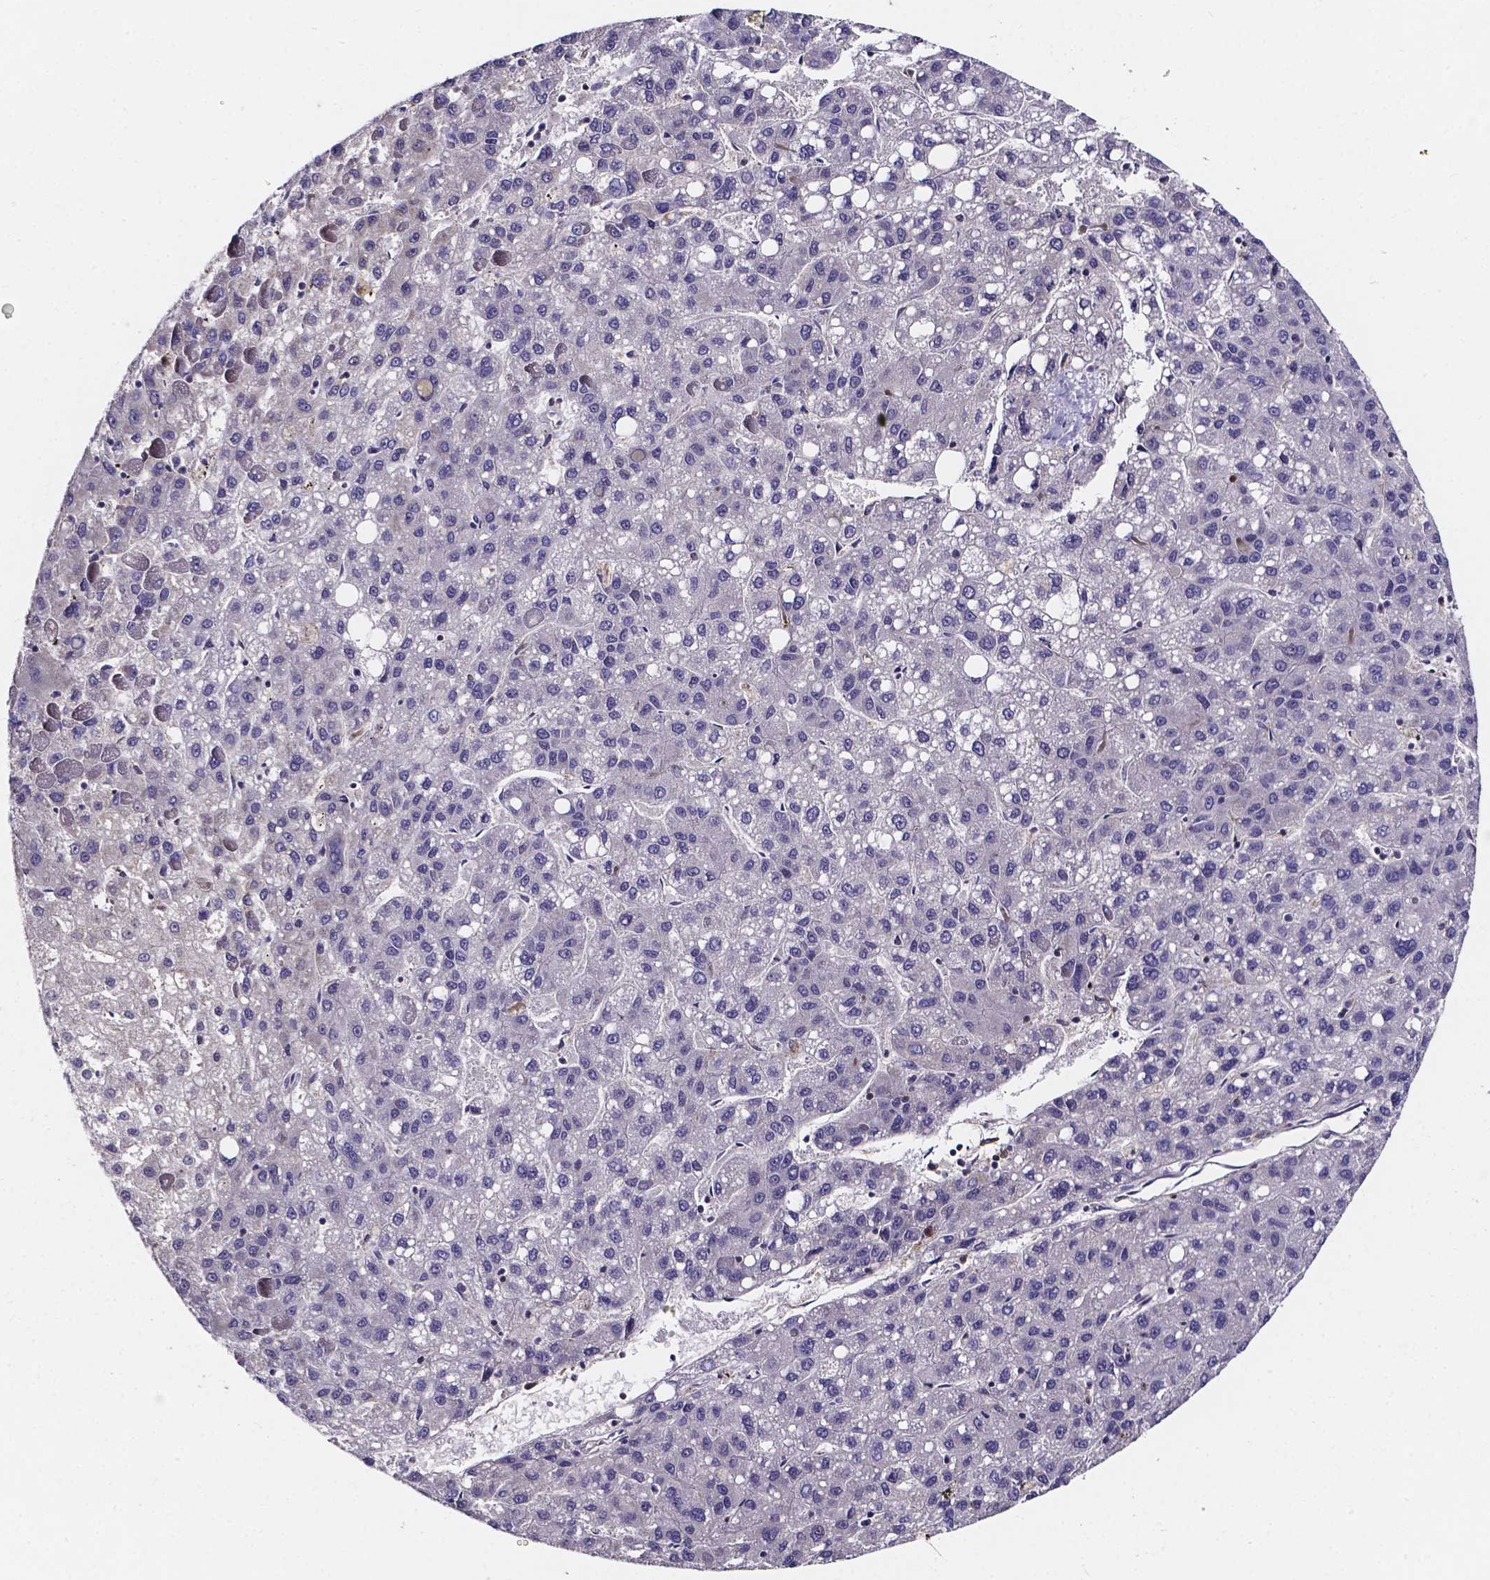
{"staining": {"intensity": "negative", "quantity": "none", "location": "none"}, "tissue": "liver cancer", "cell_type": "Tumor cells", "image_type": "cancer", "snomed": [{"axis": "morphology", "description": "Carcinoma, Hepatocellular, NOS"}, {"axis": "topography", "description": "Liver"}], "caption": "Immunohistochemistry (IHC) image of neoplastic tissue: human liver cancer (hepatocellular carcinoma) stained with DAB (3,3'-diaminobenzidine) displays no significant protein positivity in tumor cells.", "gene": "SPOCD1", "patient": {"sex": "female", "age": 82}}